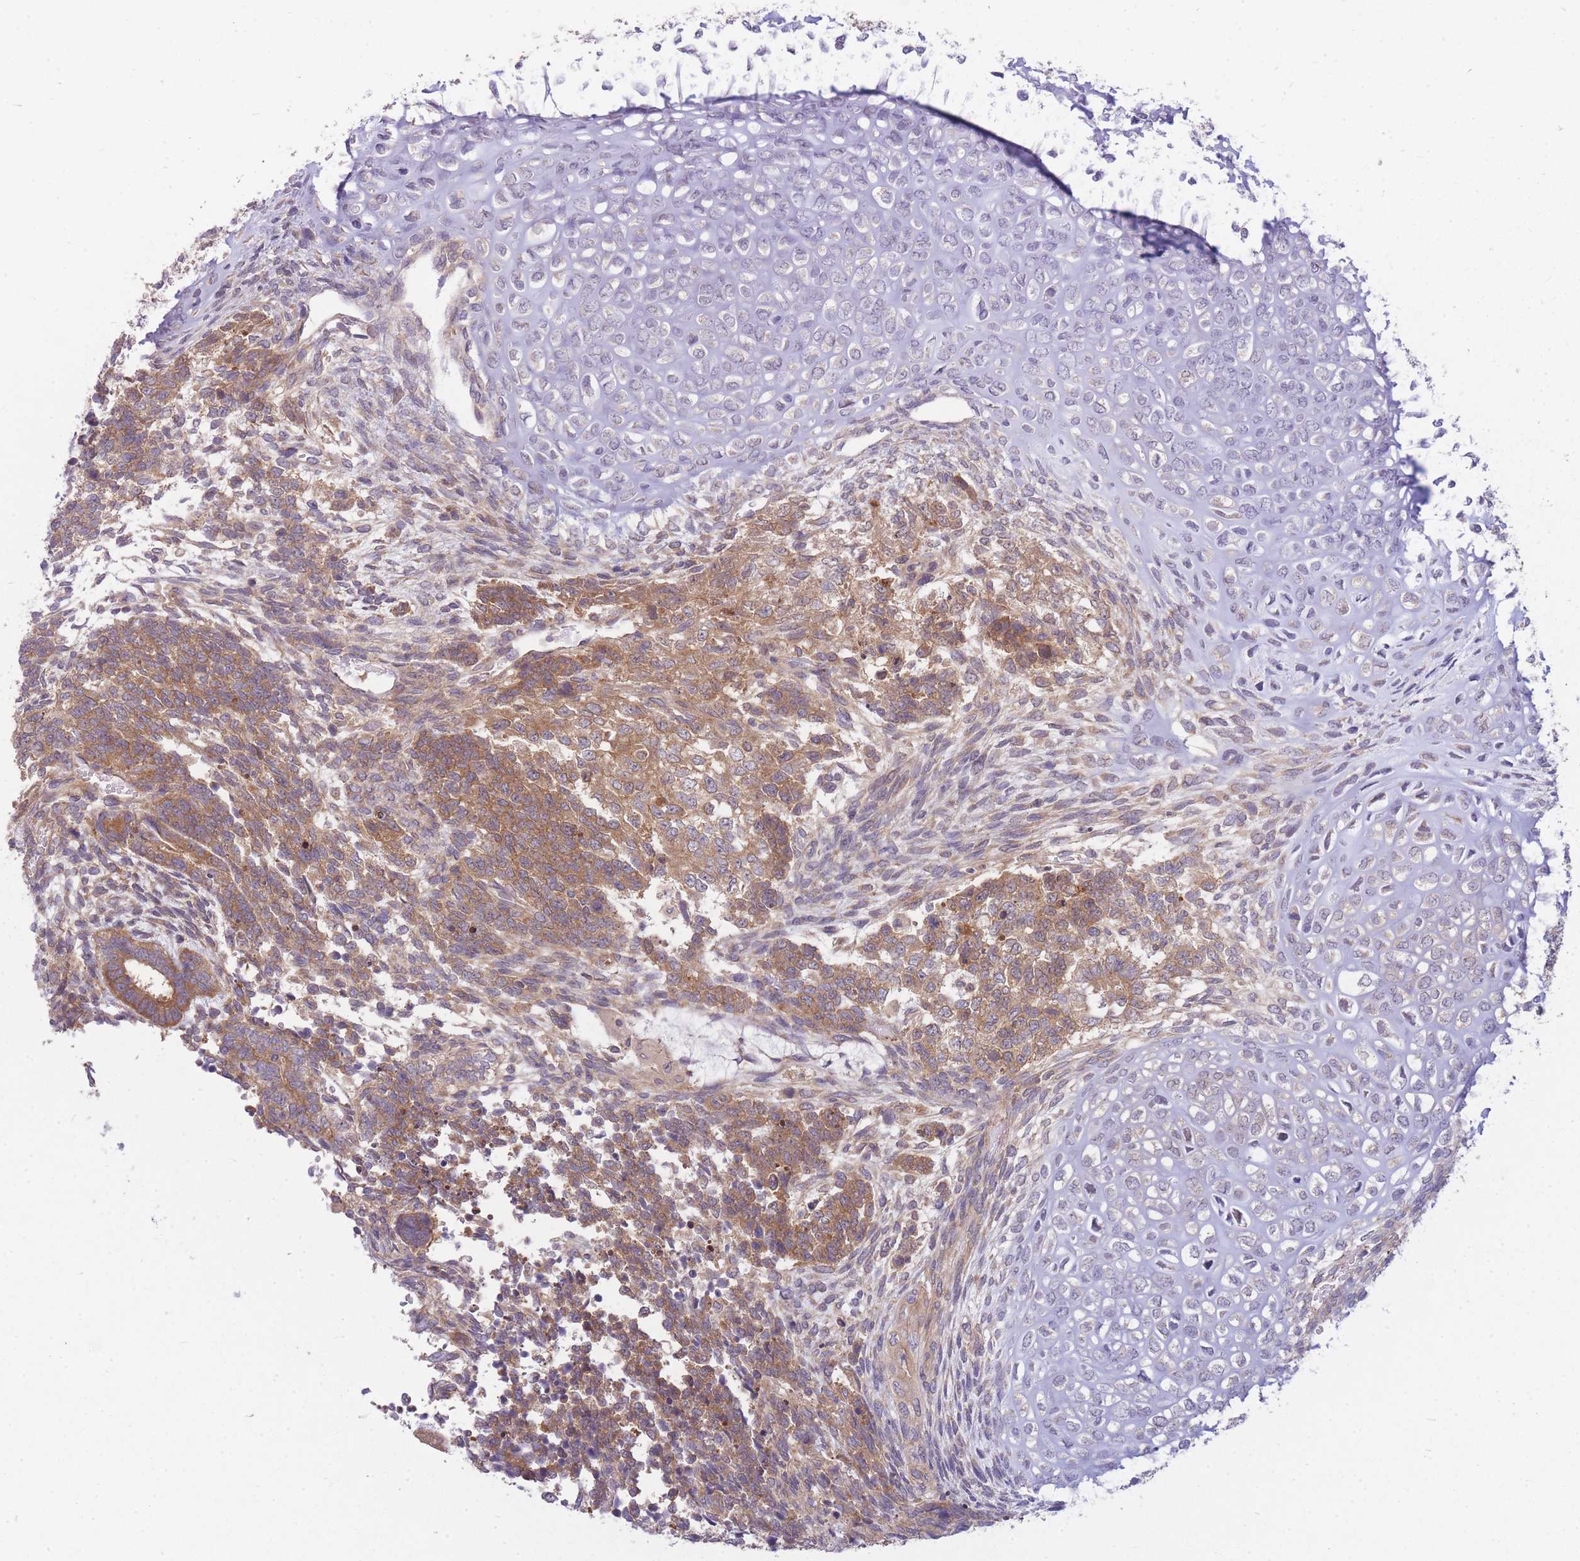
{"staining": {"intensity": "moderate", "quantity": ">75%", "location": "cytoplasmic/membranous"}, "tissue": "testis cancer", "cell_type": "Tumor cells", "image_type": "cancer", "snomed": [{"axis": "morphology", "description": "Carcinoma, Embryonal, NOS"}, {"axis": "topography", "description": "Testis"}], "caption": "Tumor cells show medium levels of moderate cytoplasmic/membranous expression in approximately >75% of cells in embryonal carcinoma (testis). The staining was performed using DAB, with brown indicating positive protein expression. Nuclei are stained blue with hematoxylin.", "gene": "PFDN6", "patient": {"sex": "male", "age": 23}}